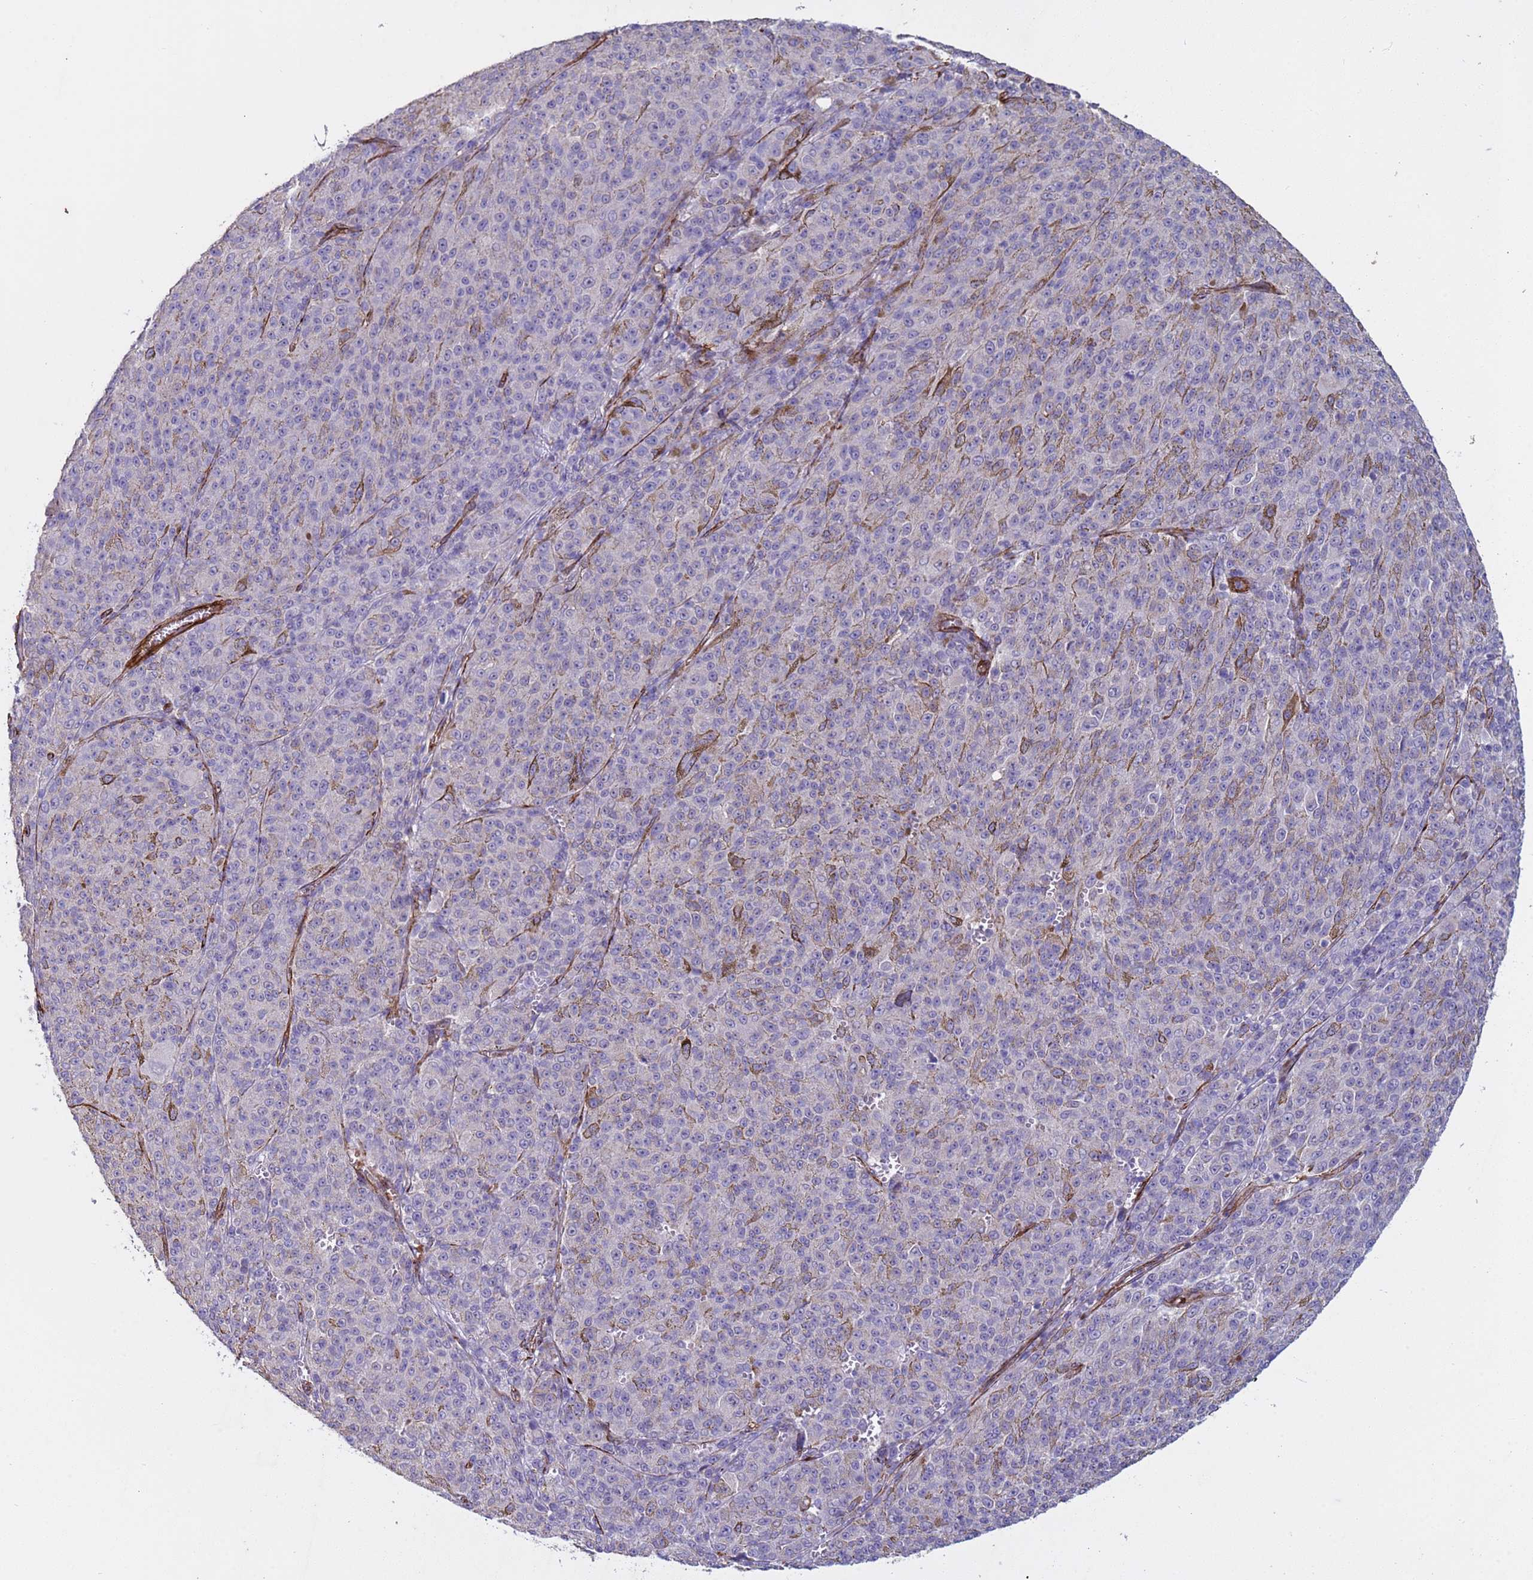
{"staining": {"intensity": "negative", "quantity": "none", "location": "none"}, "tissue": "melanoma", "cell_type": "Tumor cells", "image_type": "cancer", "snomed": [{"axis": "morphology", "description": "Malignant melanoma, NOS"}, {"axis": "topography", "description": "Skin"}], "caption": "The IHC image has no significant staining in tumor cells of melanoma tissue. (Brightfield microscopy of DAB (3,3'-diaminobenzidine) immunohistochemistry at high magnification).", "gene": "GASK1A", "patient": {"sex": "female", "age": 52}}